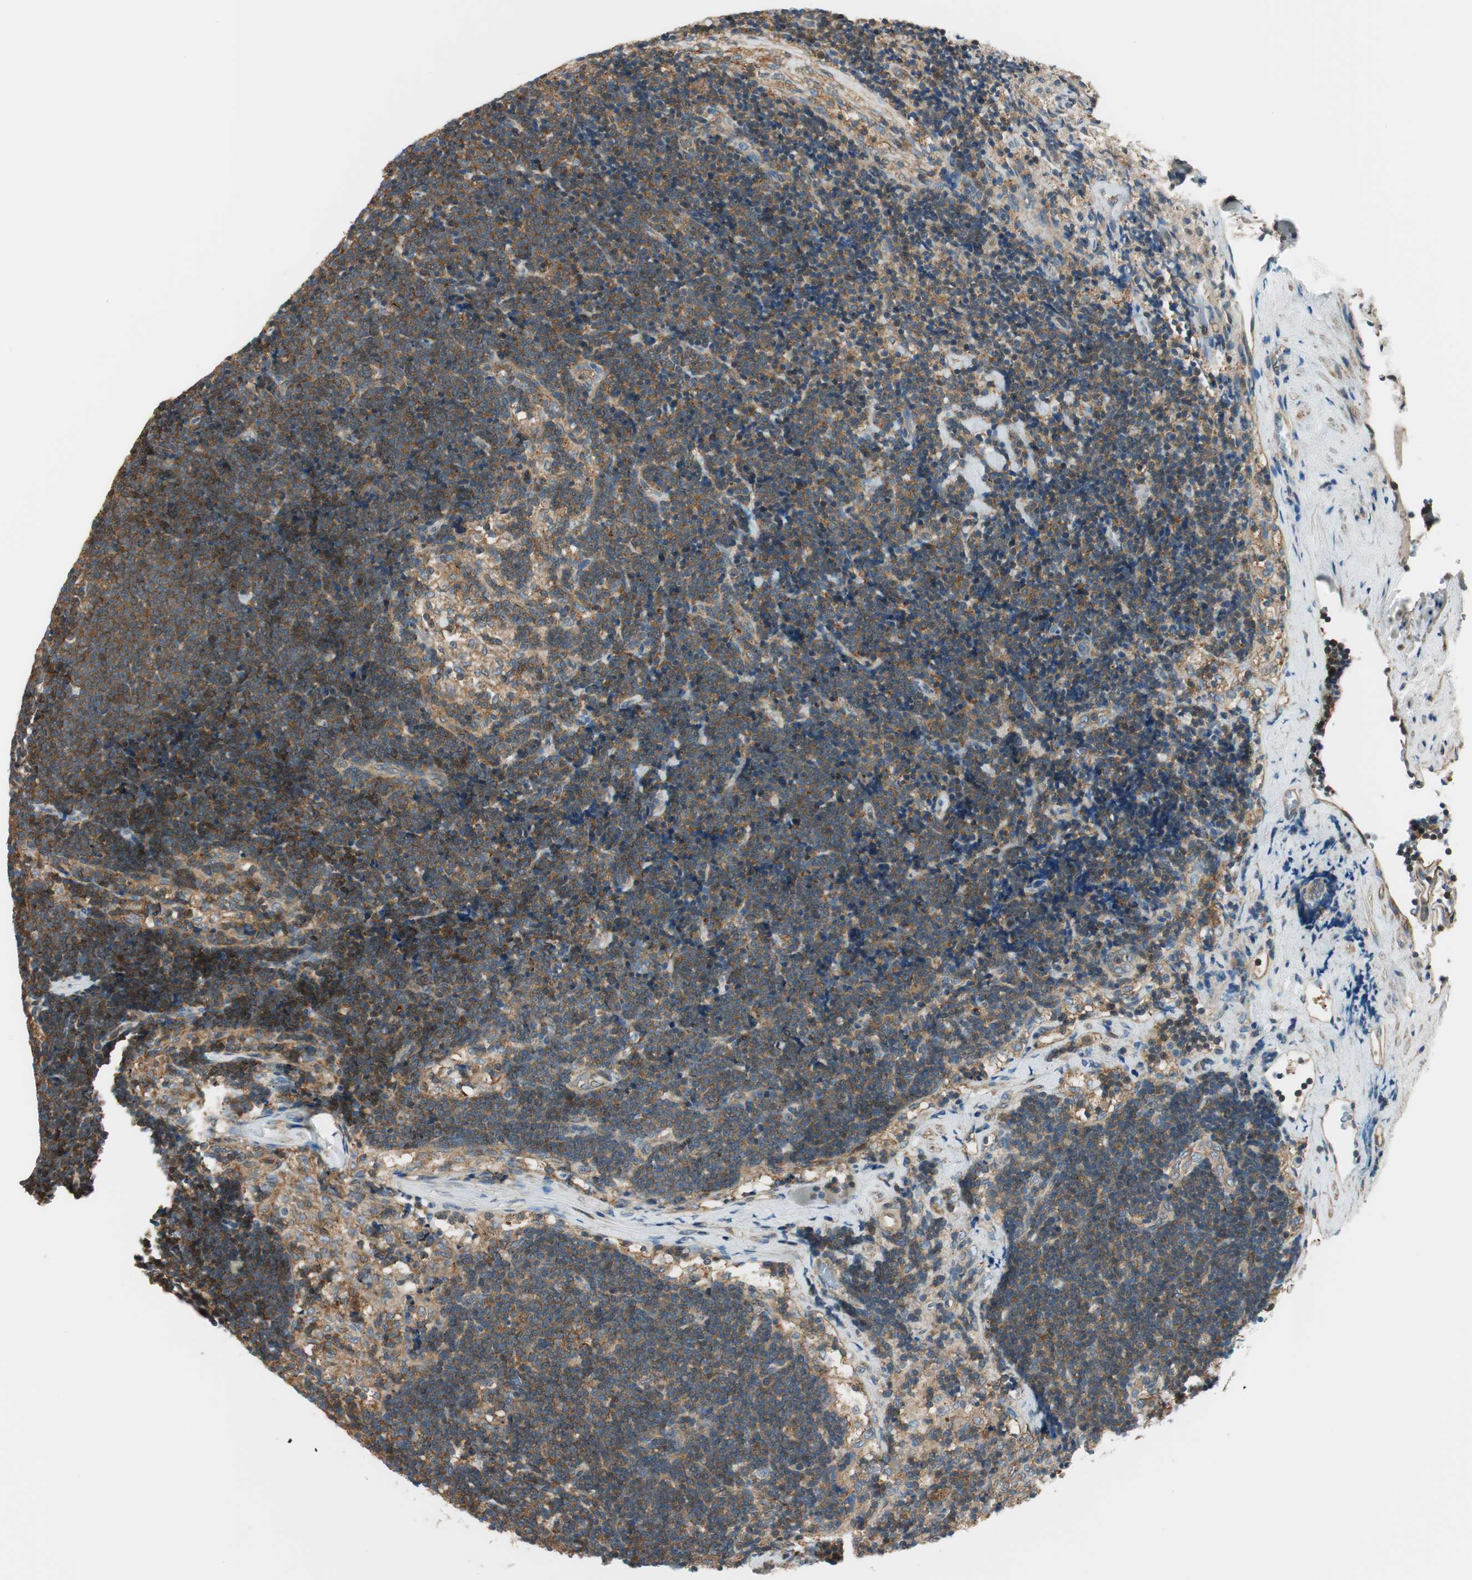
{"staining": {"intensity": "strong", "quantity": ">75%", "location": "cytoplasmic/membranous"}, "tissue": "lymph node", "cell_type": "Germinal center cells", "image_type": "normal", "snomed": [{"axis": "morphology", "description": "Normal tissue, NOS"}, {"axis": "topography", "description": "Lymph node"}], "caption": "DAB (3,3'-diaminobenzidine) immunohistochemical staining of unremarkable lymph node displays strong cytoplasmic/membranous protein expression in approximately >75% of germinal center cells.", "gene": "PI4K2B", "patient": {"sex": "male", "age": 63}}